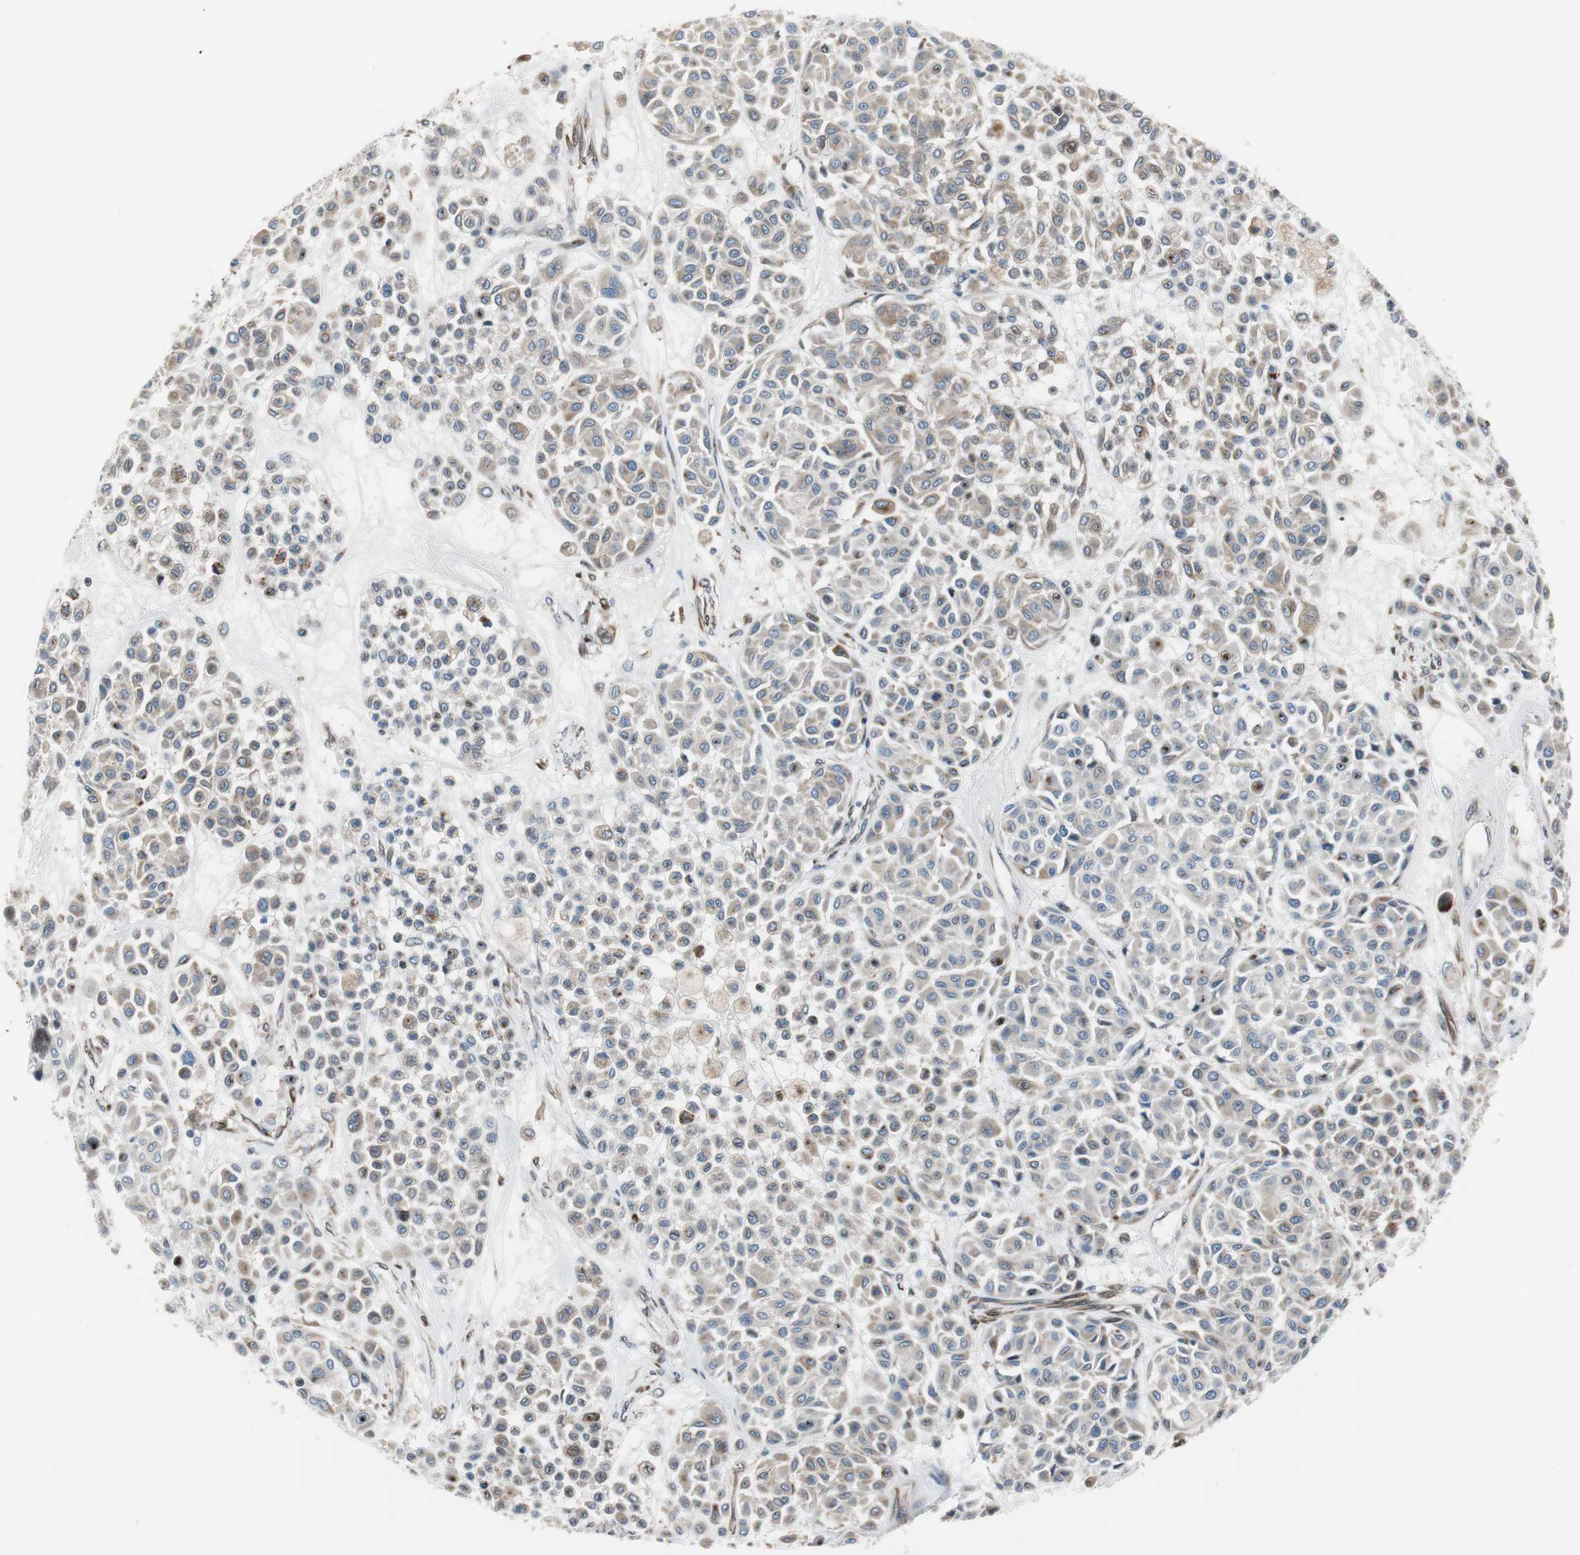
{"staining": {"intensity": "weak", "quantity": ">75%", "location": "cytoplasmic/membranous"}, "tissue": "melanoma", "cell_type": "Tumor cells", "image_type": "cancer", "snomed": [{"axis": "morphology", "description": "Malignant melanoma, Metastatic site"}, {"axis": "topography", "description": "Soft tissue"}], "caption": "The immunohistochemical stain highlights weak cytoplasmic/membranous positivity in tumor cells of malignant melanoma (metastatic site) tissue.", "gene": "TMED7", "patient": {"sex": "male", "age": 41}}